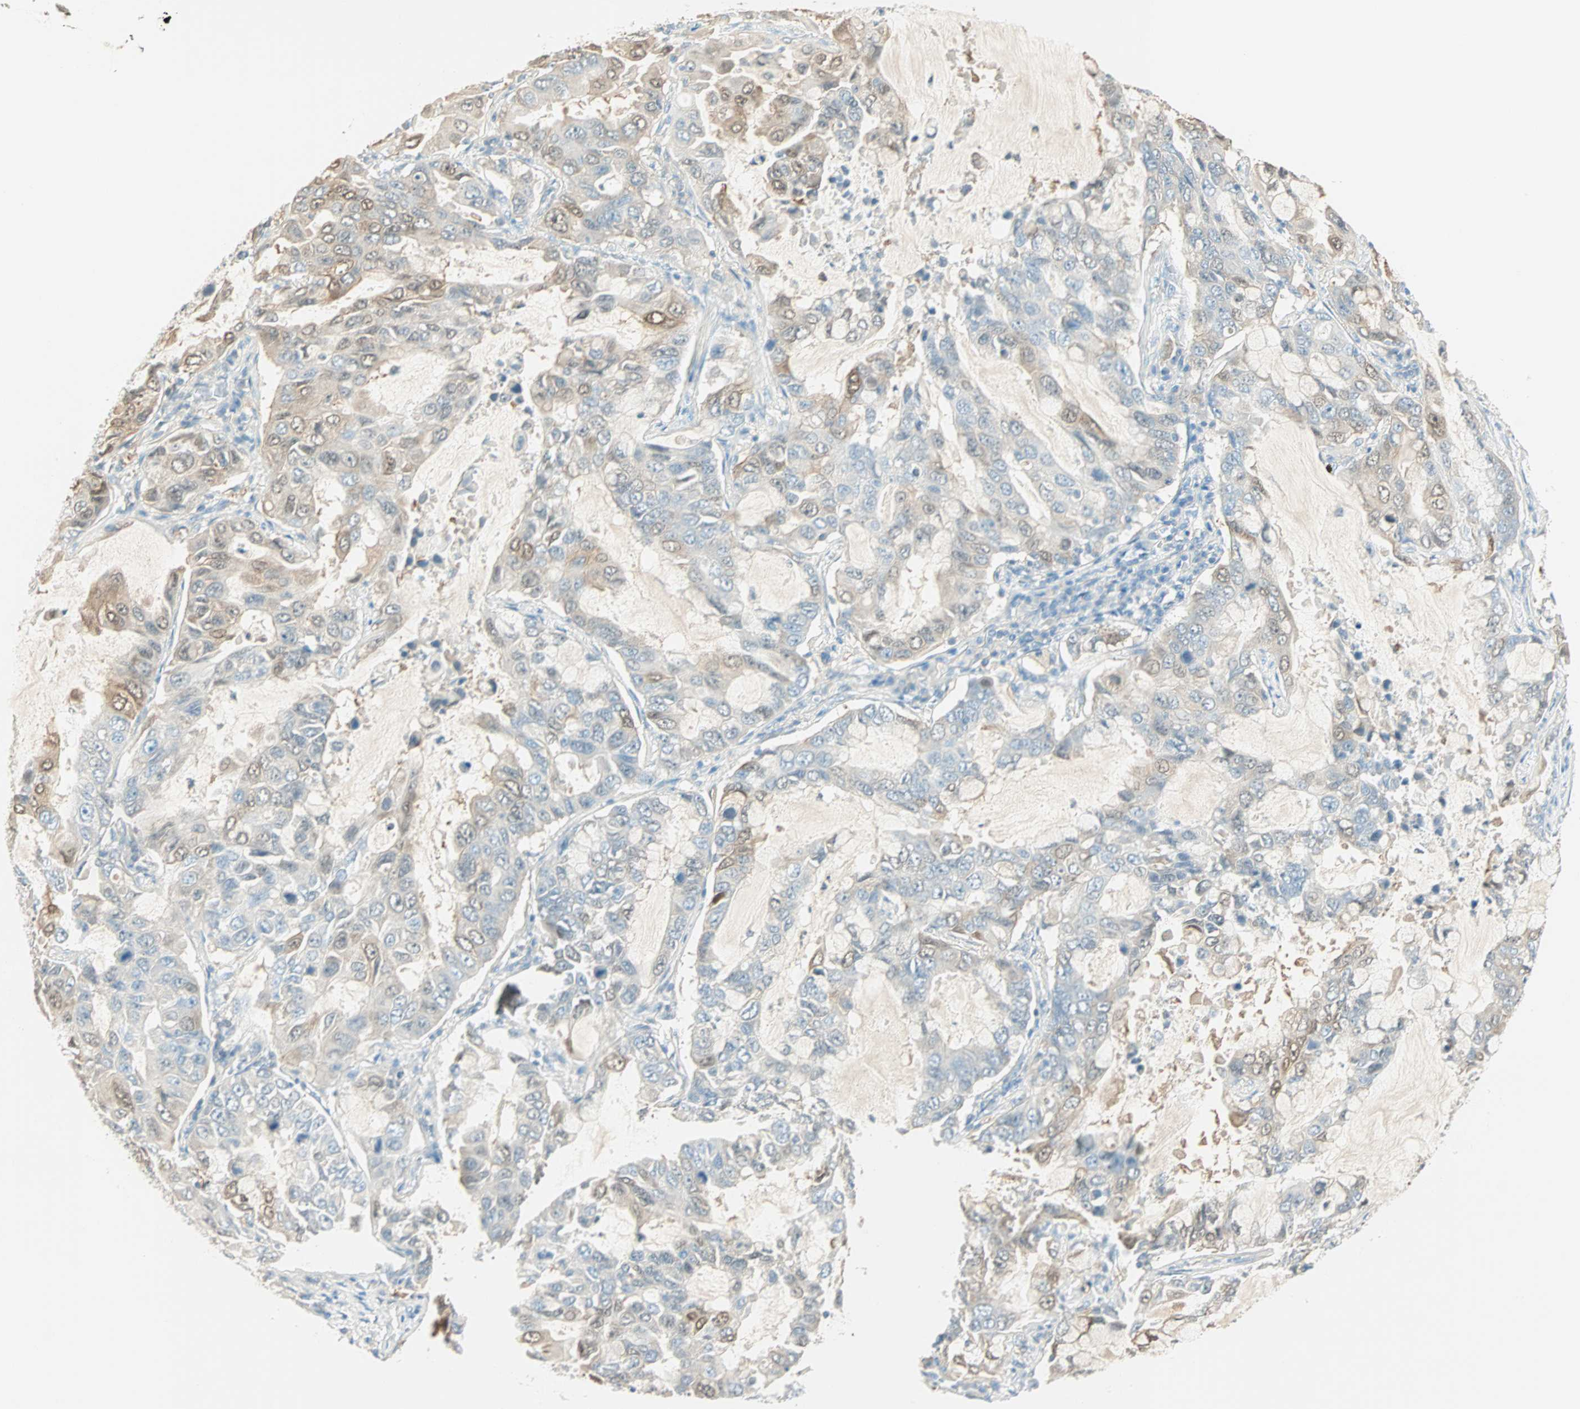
{"staining": {"intensity": "moderate", "quantity": "25%-75%", "location": "cytoplasmic/membranous,nuclear"}, "tissue": "lung cancer", "cell_type": "Tumor cells", "image_type": "cancer", "snomed": [{"axis": "morphology", "description": "Adenocarcinoma, NOS"}, {"axis": "topography", "description": "Lung"}], "caption": "High-magnification brightfield microscopy of adenocarcinoma (lung) stained with DAB (brown) and counterstained with hematoxylin (blue). tumor cells exhibit moderate cytoplasmic/membranous and nuclear staining is appreciated in approximately25%-75% of cells. Nuclei are stained in blue.", "gene": "S100A1", "patient": {"sex": "male", "age": 64}}